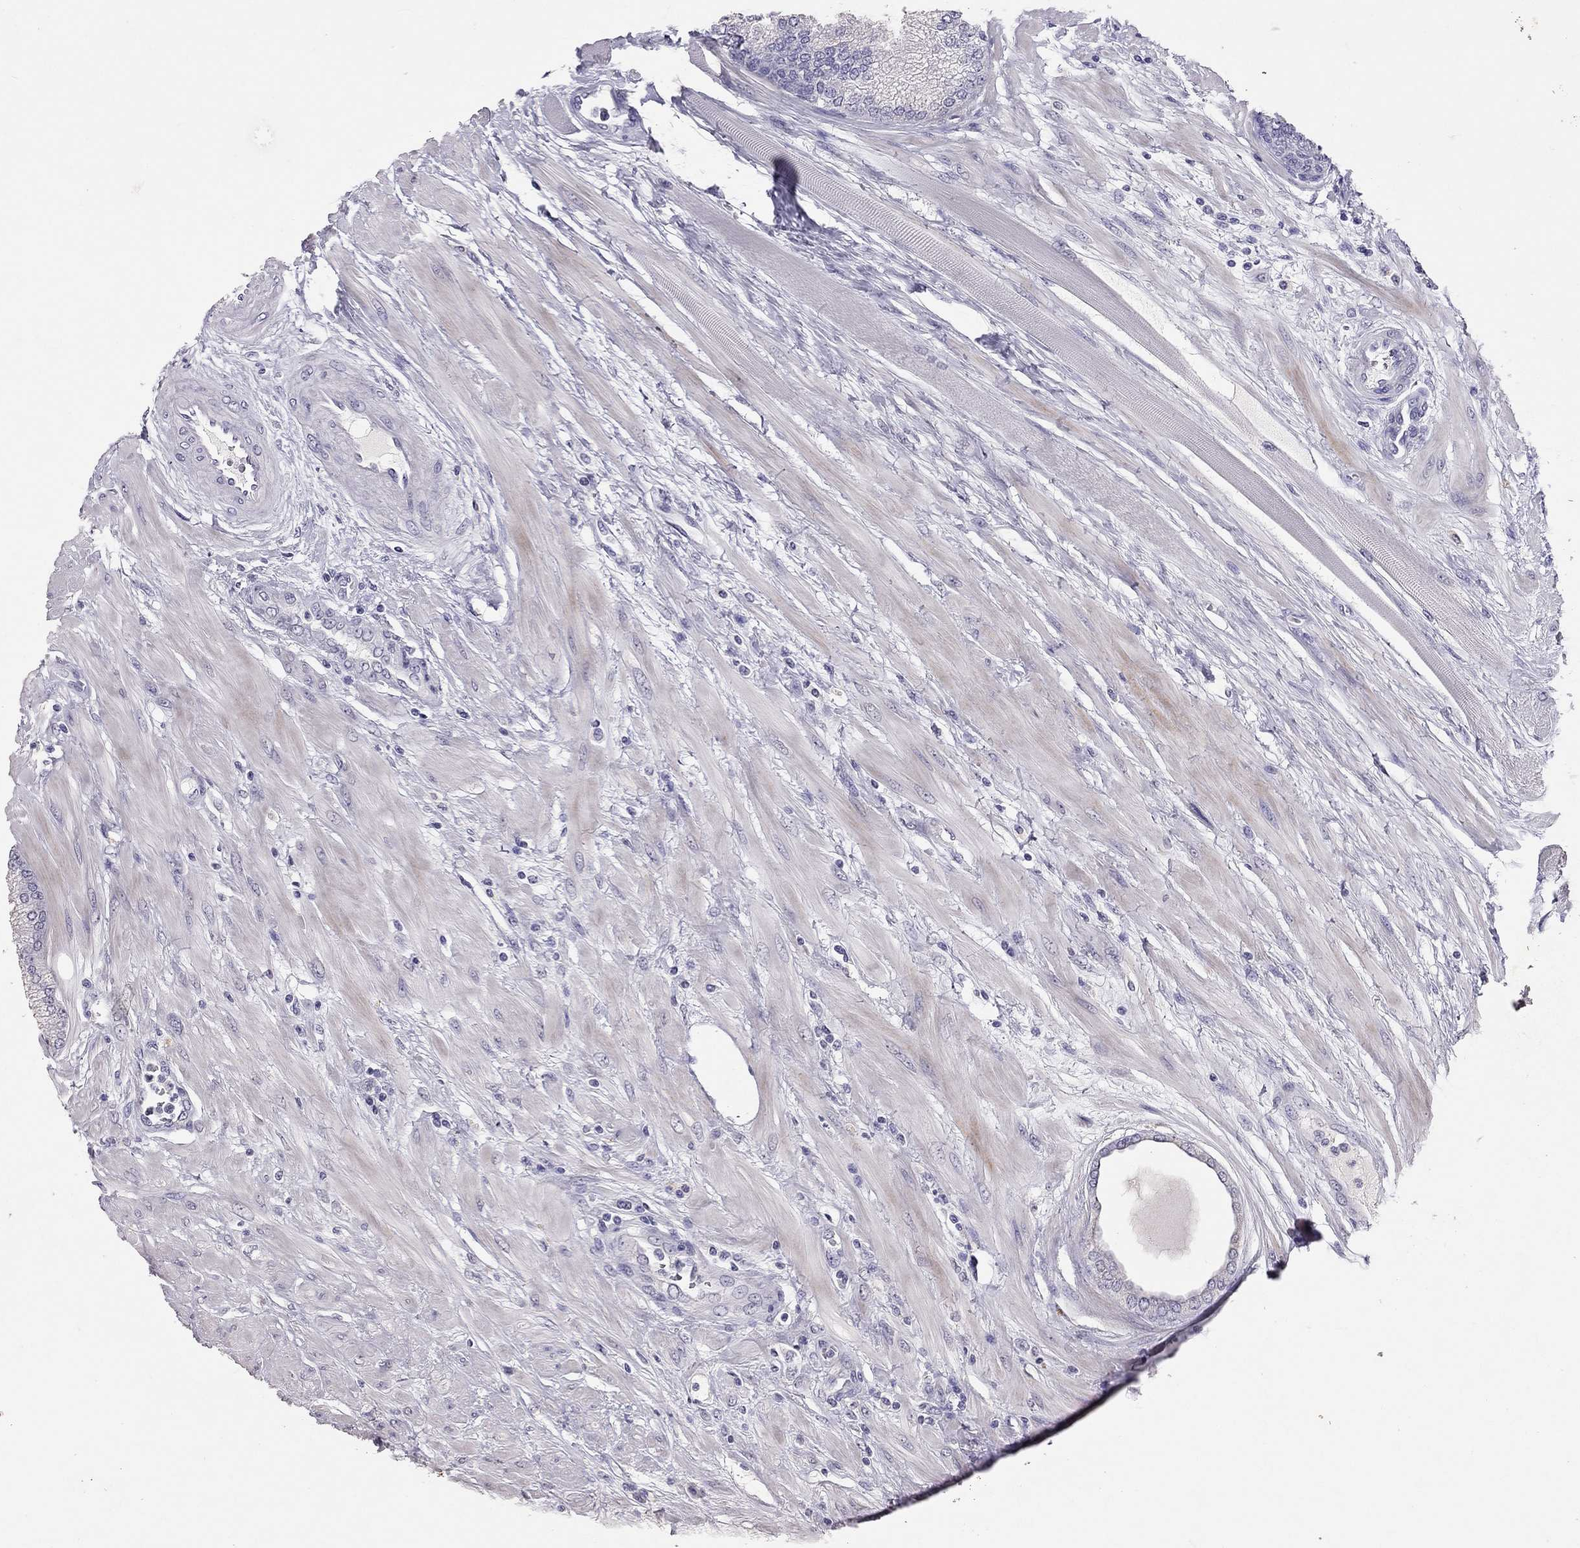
{"staining": {"intensity": "negative", "quantity": "none", "location": "none"}, "tissue": "prostate cancer", "cell_type": "Tumor cells", "image_type": "cancer", "snomed": [{"axis": "morphology", "description": "Adenocarcinoma, Low grade"}, {"axis": "topography", "description": "Prostate"}], "caption": "Immunohistochemistry micrograph of human prostate cancer (adenocarcinoma (low-grade)) stained for a protein (brown), which reveals no expression in tumor cells.", "gene": "PSMB11", "patient": {"sex": "male", "age": 55}}